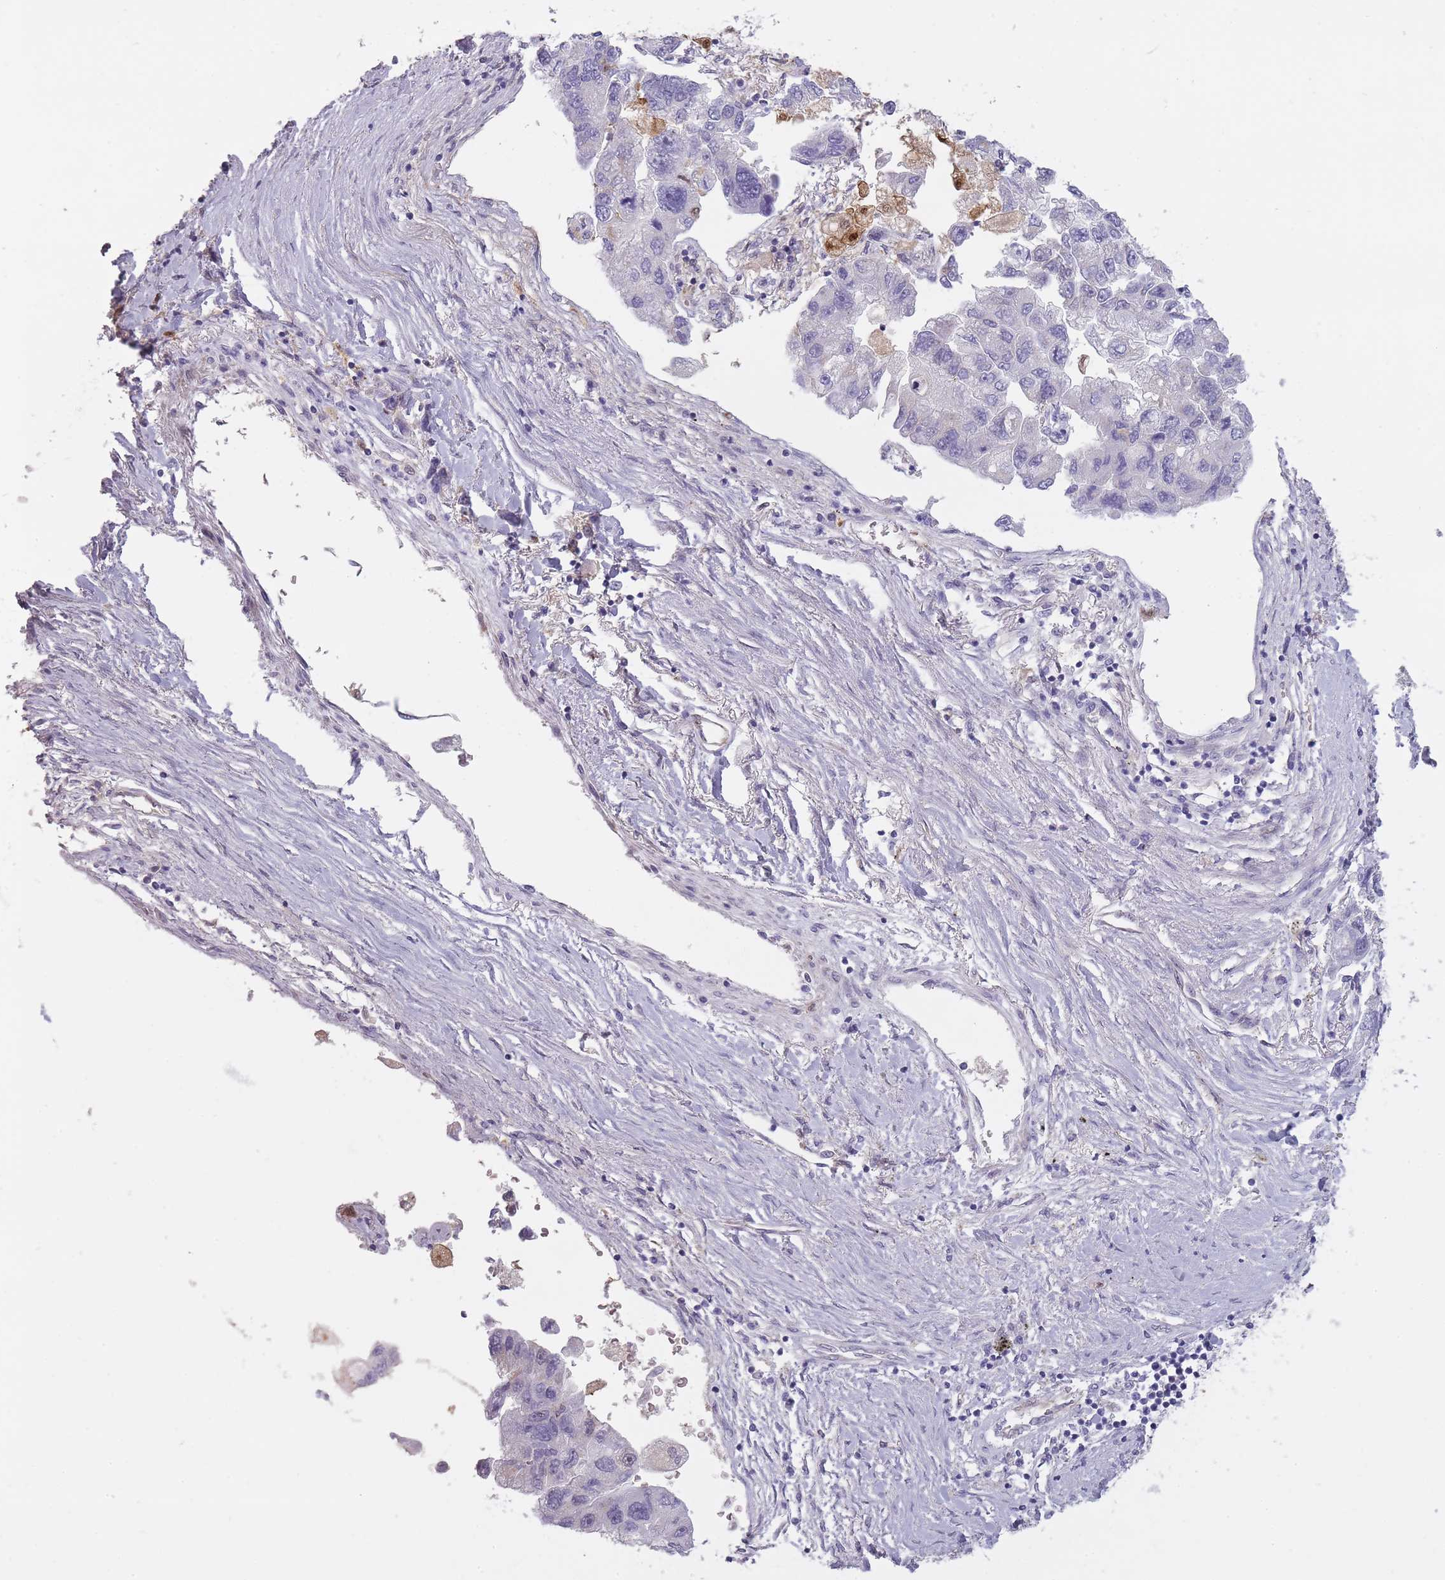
{"staining": {"intensity": "weak", "quantity": "<25%", "location": "cytoplasmic/membranous,nuclear"}, "tissue": "lung cancer", "cell_type": "Tumor cells", "image_type": "cancer", "snomed": [{"axis": "morphology", "description": "Adenocarcinoma, NOS"}, {"axis": "topography", "description": "Lung"}], "caption": "DAB immunohistochemical staining of human lung adenocarcinoma demonstrates no significant positivity in tumor cells.", "gene": "LGALS9", "patient": {"sex": "female", "age": 54}}